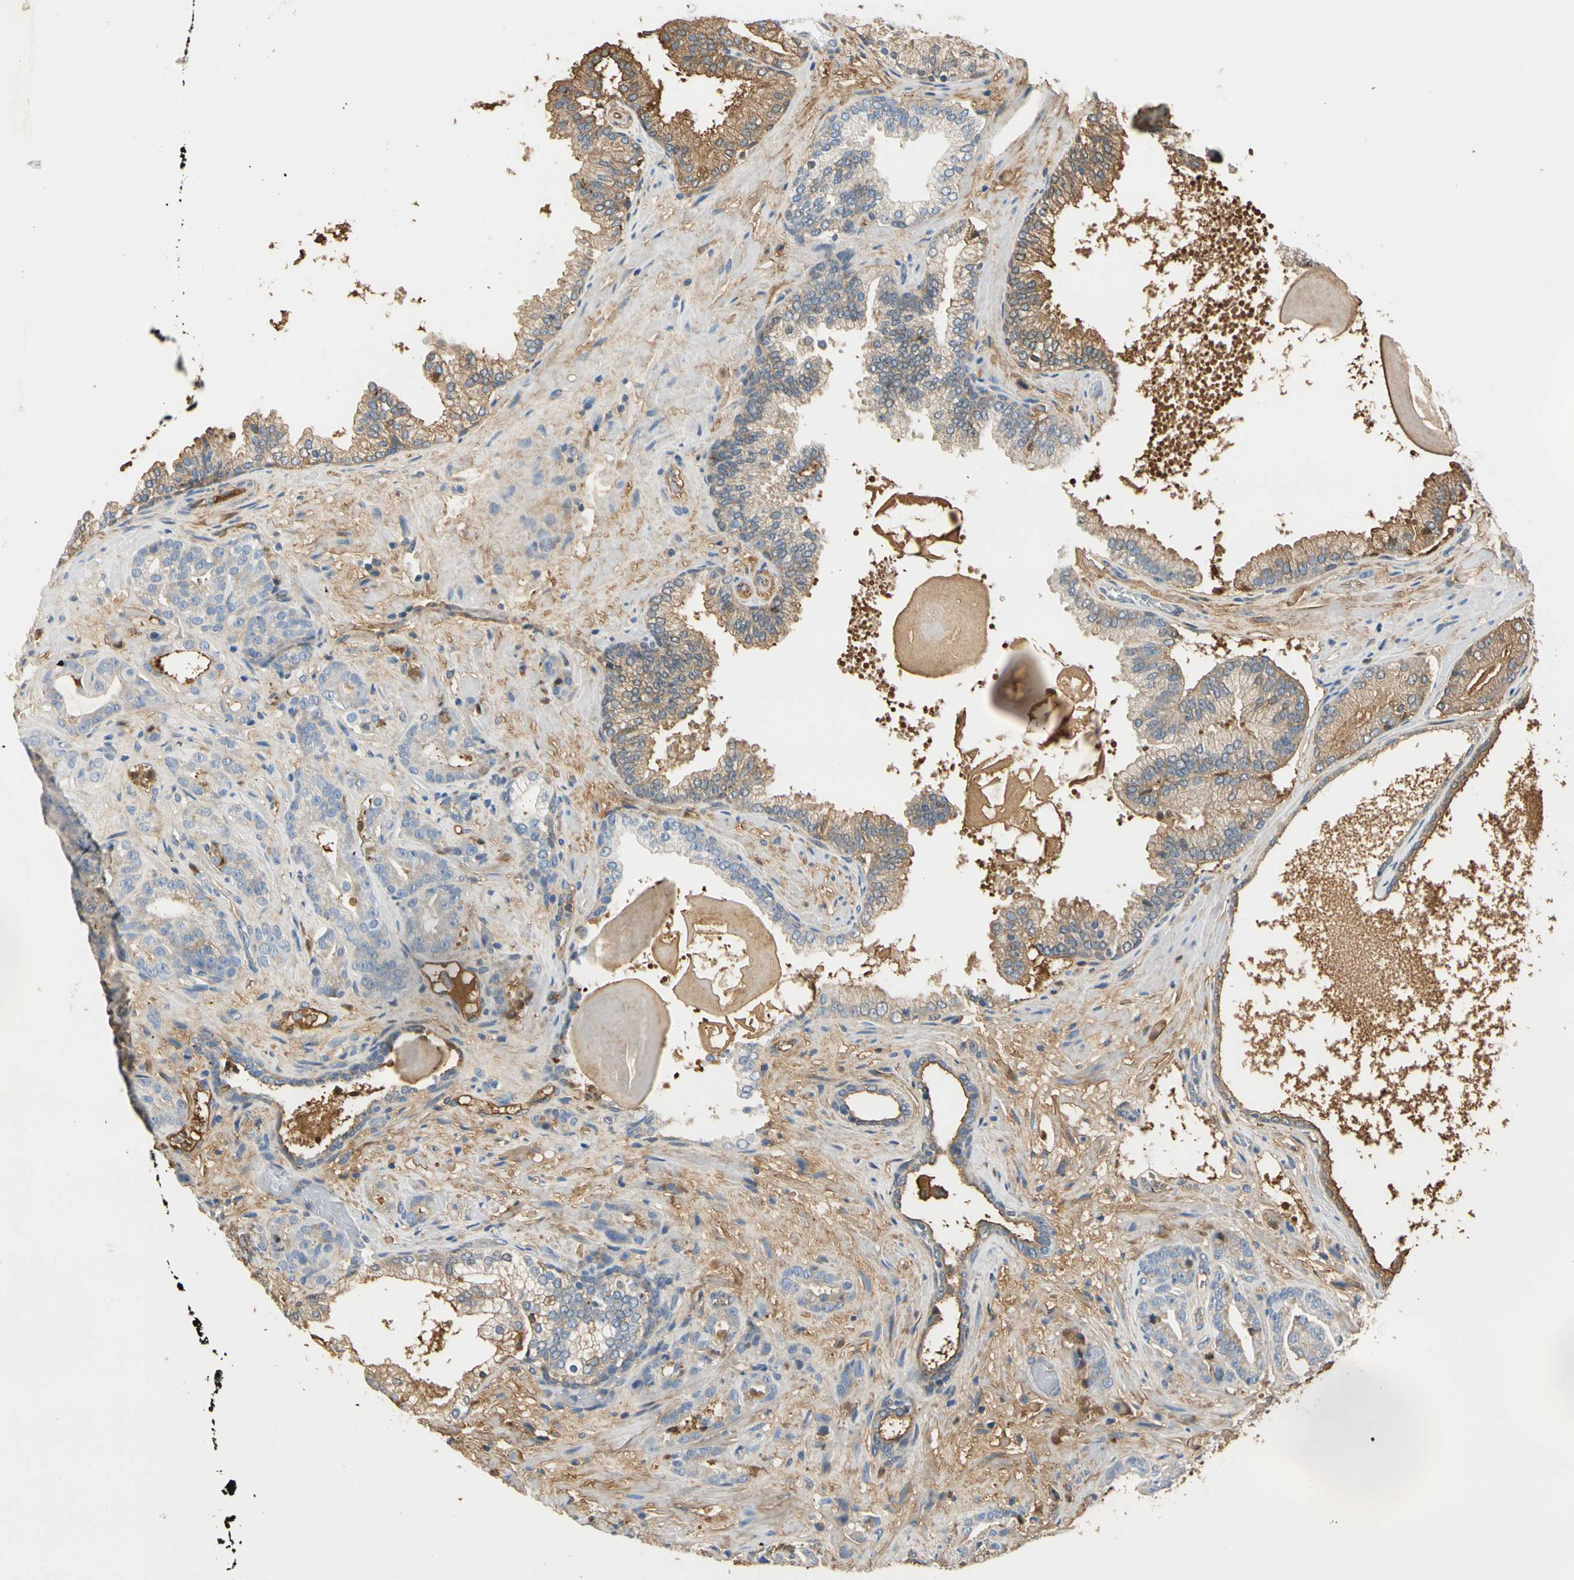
{"staining": {"intensity": "weak", "quantity": "25%-75%", "location": "cytoplasmic/membranous"}, "tissue": "prostate cancer", "cell_type": "Tumor cells", "image_type": "cancer", "snomed": [{"axis": "morphology", "description": "Adenocarcinoma, Low grade"}, {"axis": "topography", "description": "Prostate"}], "caption": "Brown immunohistochemical staining in human prostate low-grade adenocarcinoma displays weak cytoplasmic/membranous staining in about 25%-75% of tumor cells. The protein of interest is stained brown, and the nuclei are stained in blue (DAB IHC with brightfield microscopy, high magnification).", "gene": "LAMB3", "patient": {"sex": "male", "age": 63}}